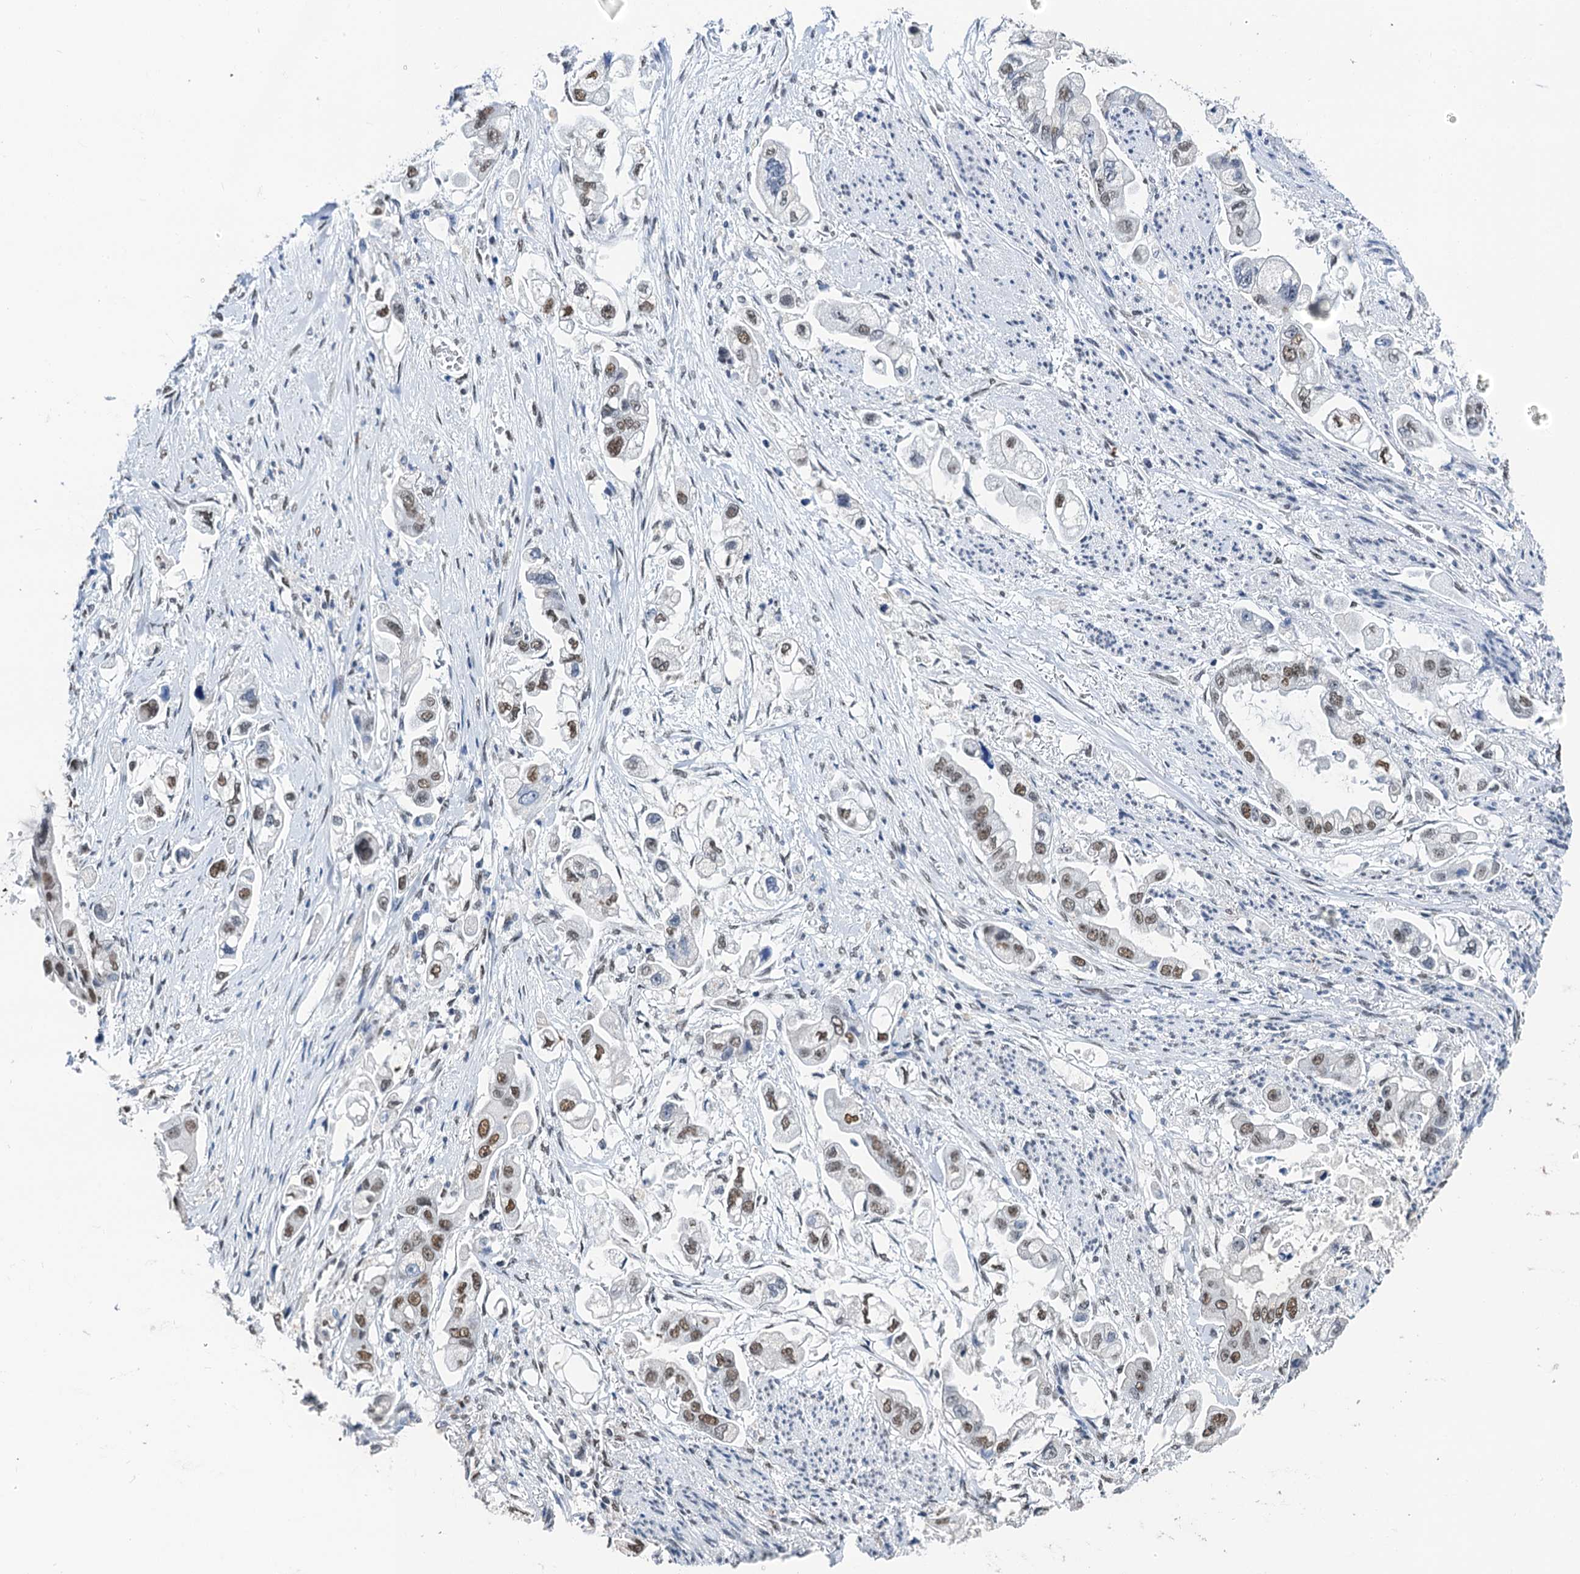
{"staining": {"intensity": "moderate", "quantity": "25%-75%", "location": "nuclear"}, "tissue": "stomach cancer", "cell_type": "Tumor cells", "image_type": "cancer", "snomed": [{"axis": "morphology", "description": "Adenocarcinoma, NOS"}, {"axis": "topography", "description": "Stomach"}], "caption": "Stomach adenocarcinoma stained with a protein marker displays moderate staining in tumor cells.", "gene": "SLTM", "patient": {"sex": "male", "age": 62}}